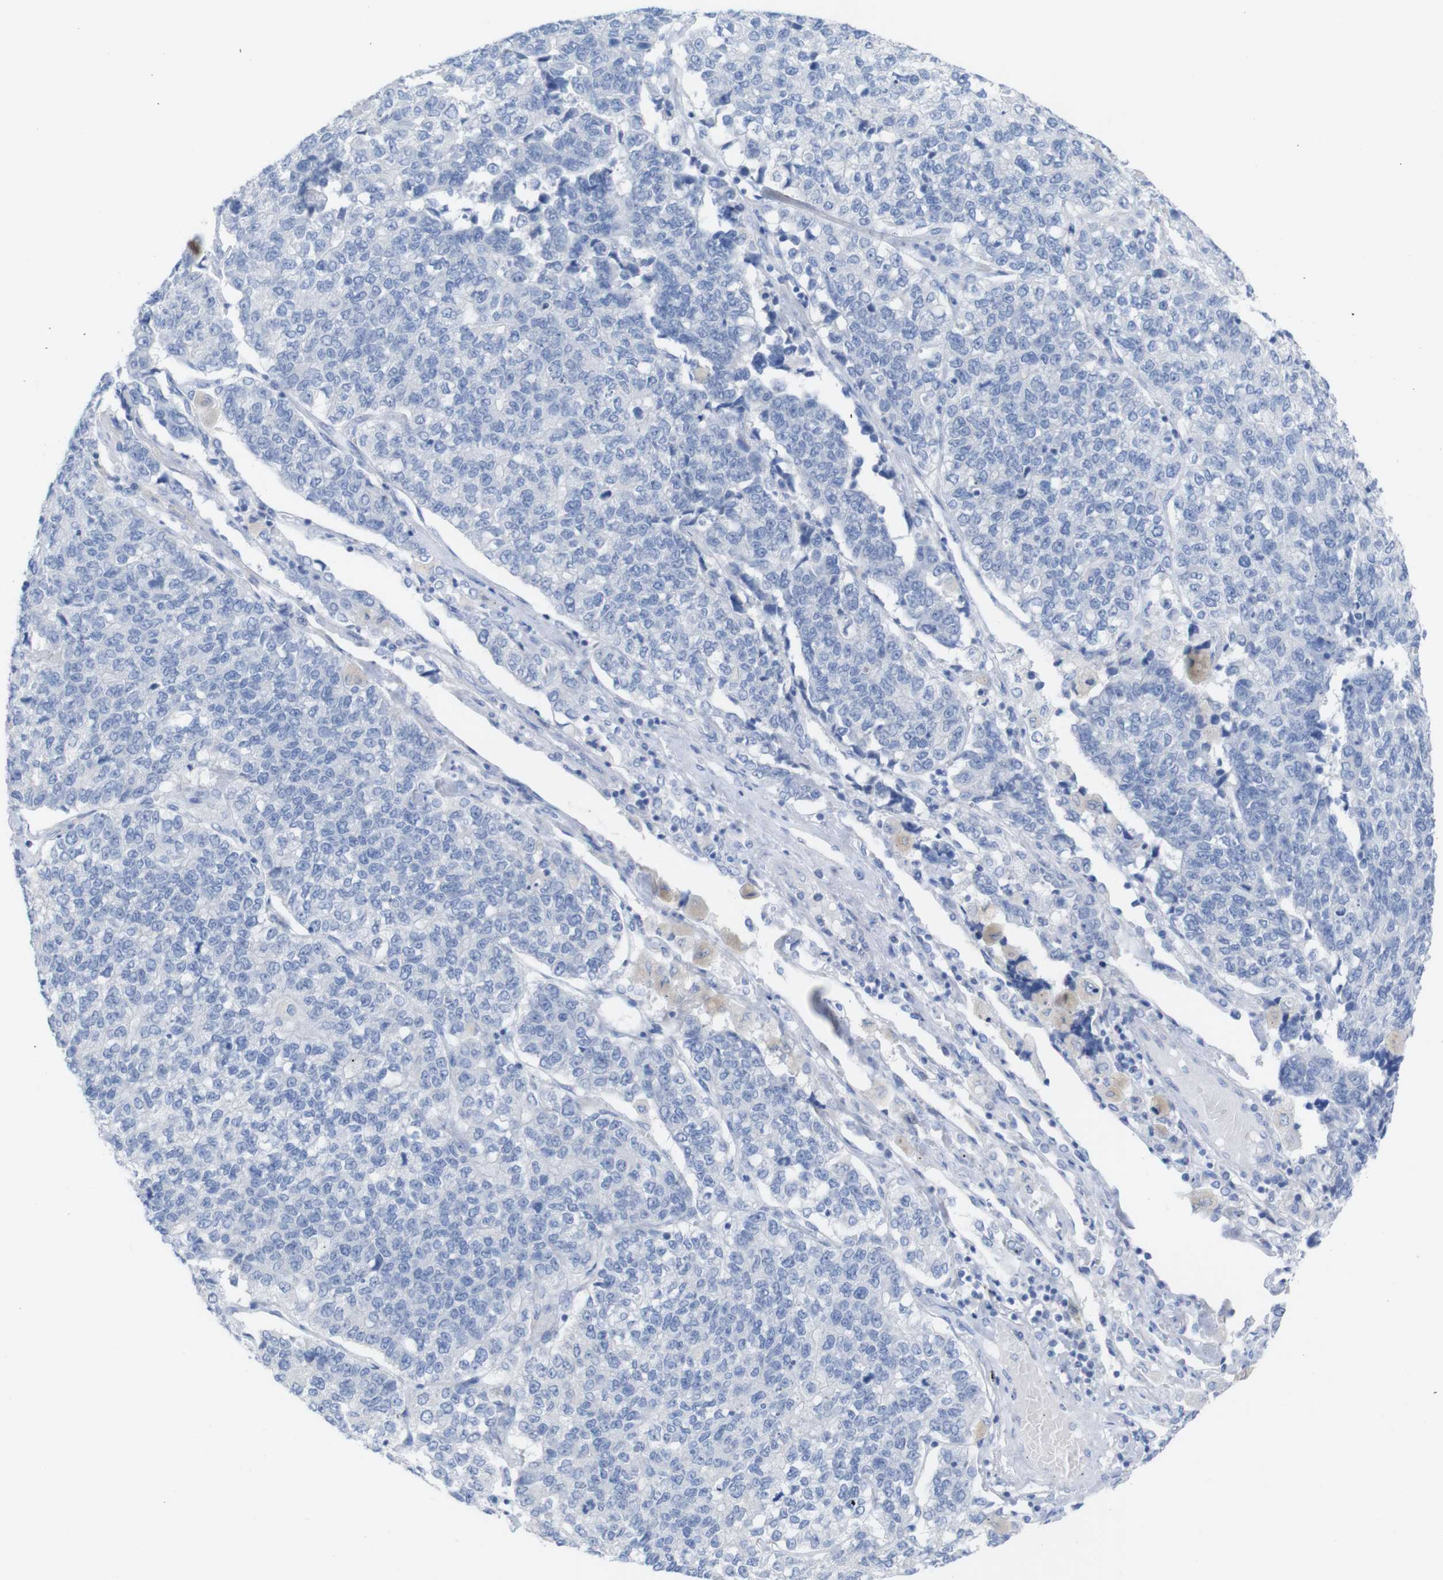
{"staining": {"intensity": "negative", "quantity": "none", "location": "none"}, "tissue": "lung cancer", "cell_type": "Tumor cells", "image_type": "cancer", "snomed": [{"axis": "morphology", "description": "Adenocarcinoma, NOS"}, {"axis": "topography", "description": "Lung"}], "caption": "An IHC photomicrograph of lung cancer (adenocarcinoma) is shown. There is no staining in tumor cells of lung cancer (adenocarcinoma).", "gene": "PNMA1", "patient": {"sex": "male", "age": 49}}